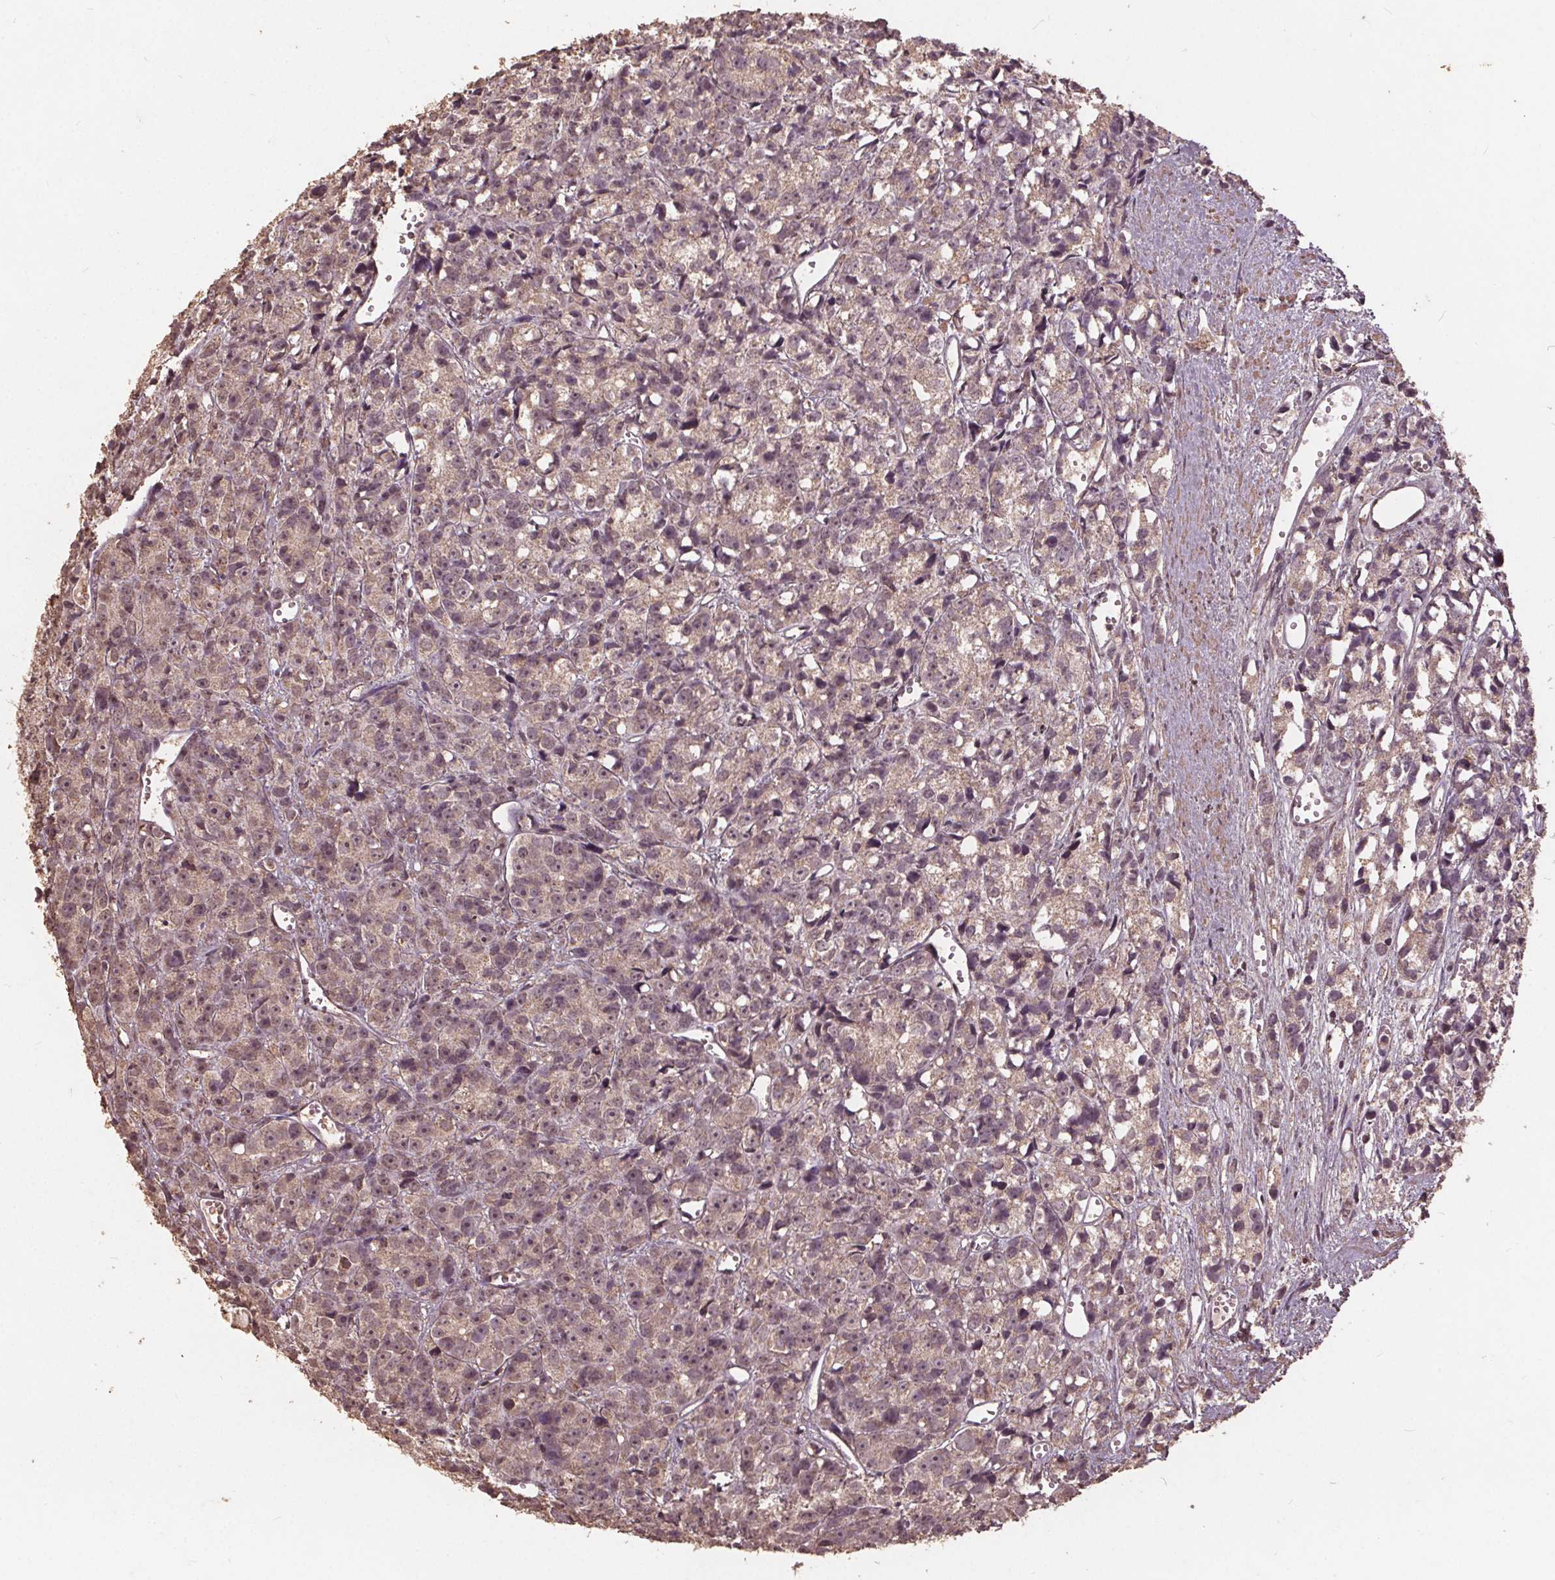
{"staining": {"intensity": "weak", "quantity": "25%-75%", "location": "cytoplasmic/membranous,nuclear"}, "tissue": "prostate cancer", "cell_type": "Tumor cells", "image_type": "cancer", "snomed": [{"axis": "morphology", "description": "Adenocarcinoma, High grade"}, {"axis": "topography", "description": "Prostate"}], "caption": "Protein expression analysis of adenocarcinoma (high-grade) (prostate) reveals weak cytoplasmic/membranous and nuclear positivity in approximately 25%-75% of tumor cells. The staining was performed using DAB (3,3'-diaminobenzidine), with brown indicating positive protein expression. Nuclei are stained blue with hematoxylin.", "gene": "DSG3", "patient": {"sex": "male", "age": 77}}